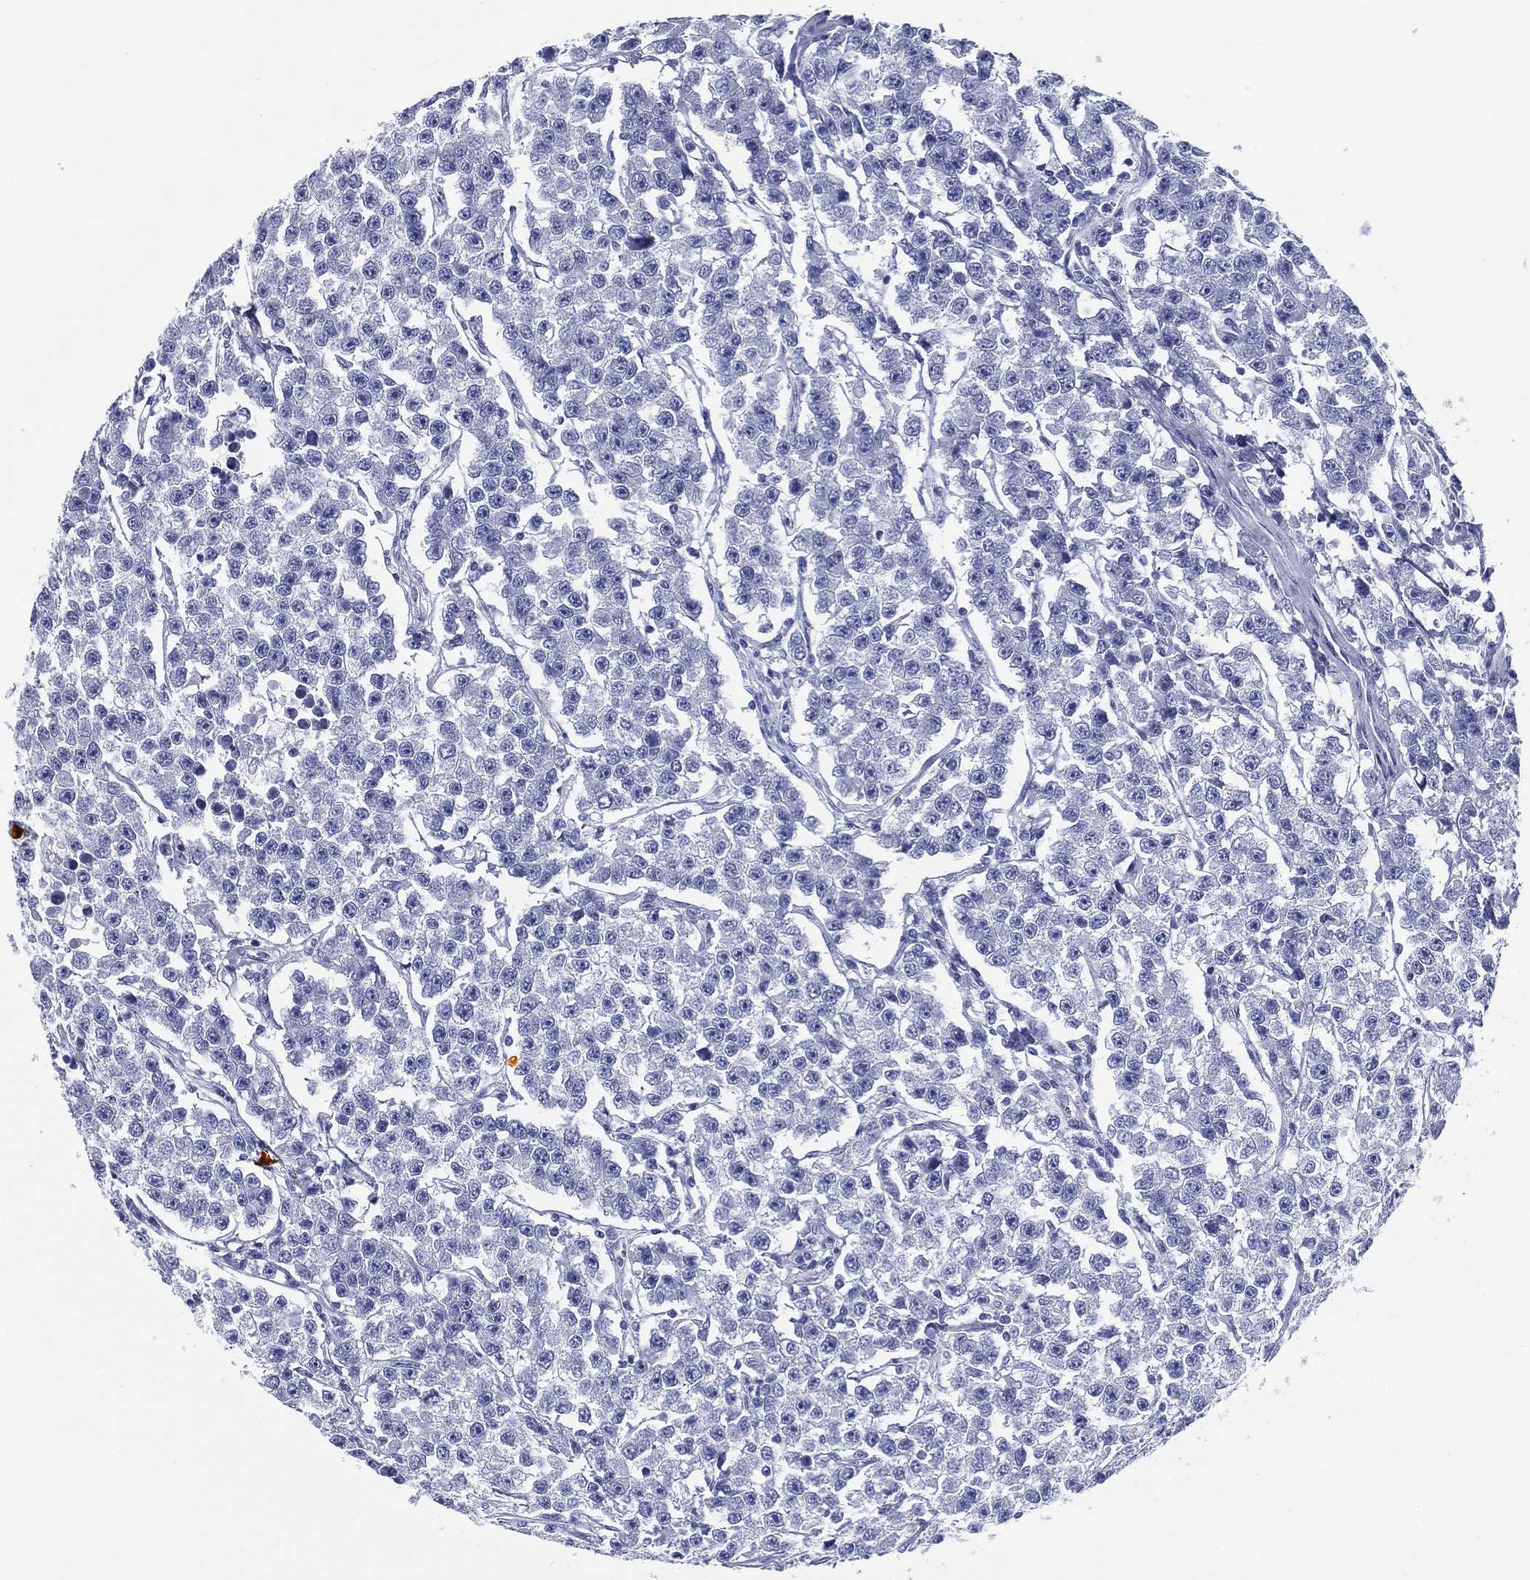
{"staining": {"intensity": "negative", "quantity": "none", "location": "none"}, "tissue": "testis cancer", "cell_type": "Tumor cells", "image_type": "cancer", "snomed": [{"axis": "morphology", "description": "Seminoma, NOS"}, {"axis": "topography", "description": "Testis"}], "caption": "DAB immunohistochemical staining of seminoma (testis) reveals no significant positivity in tumor cells.", "gene": "TMEM252", "patient": {"sex": "male", "age": 59}}